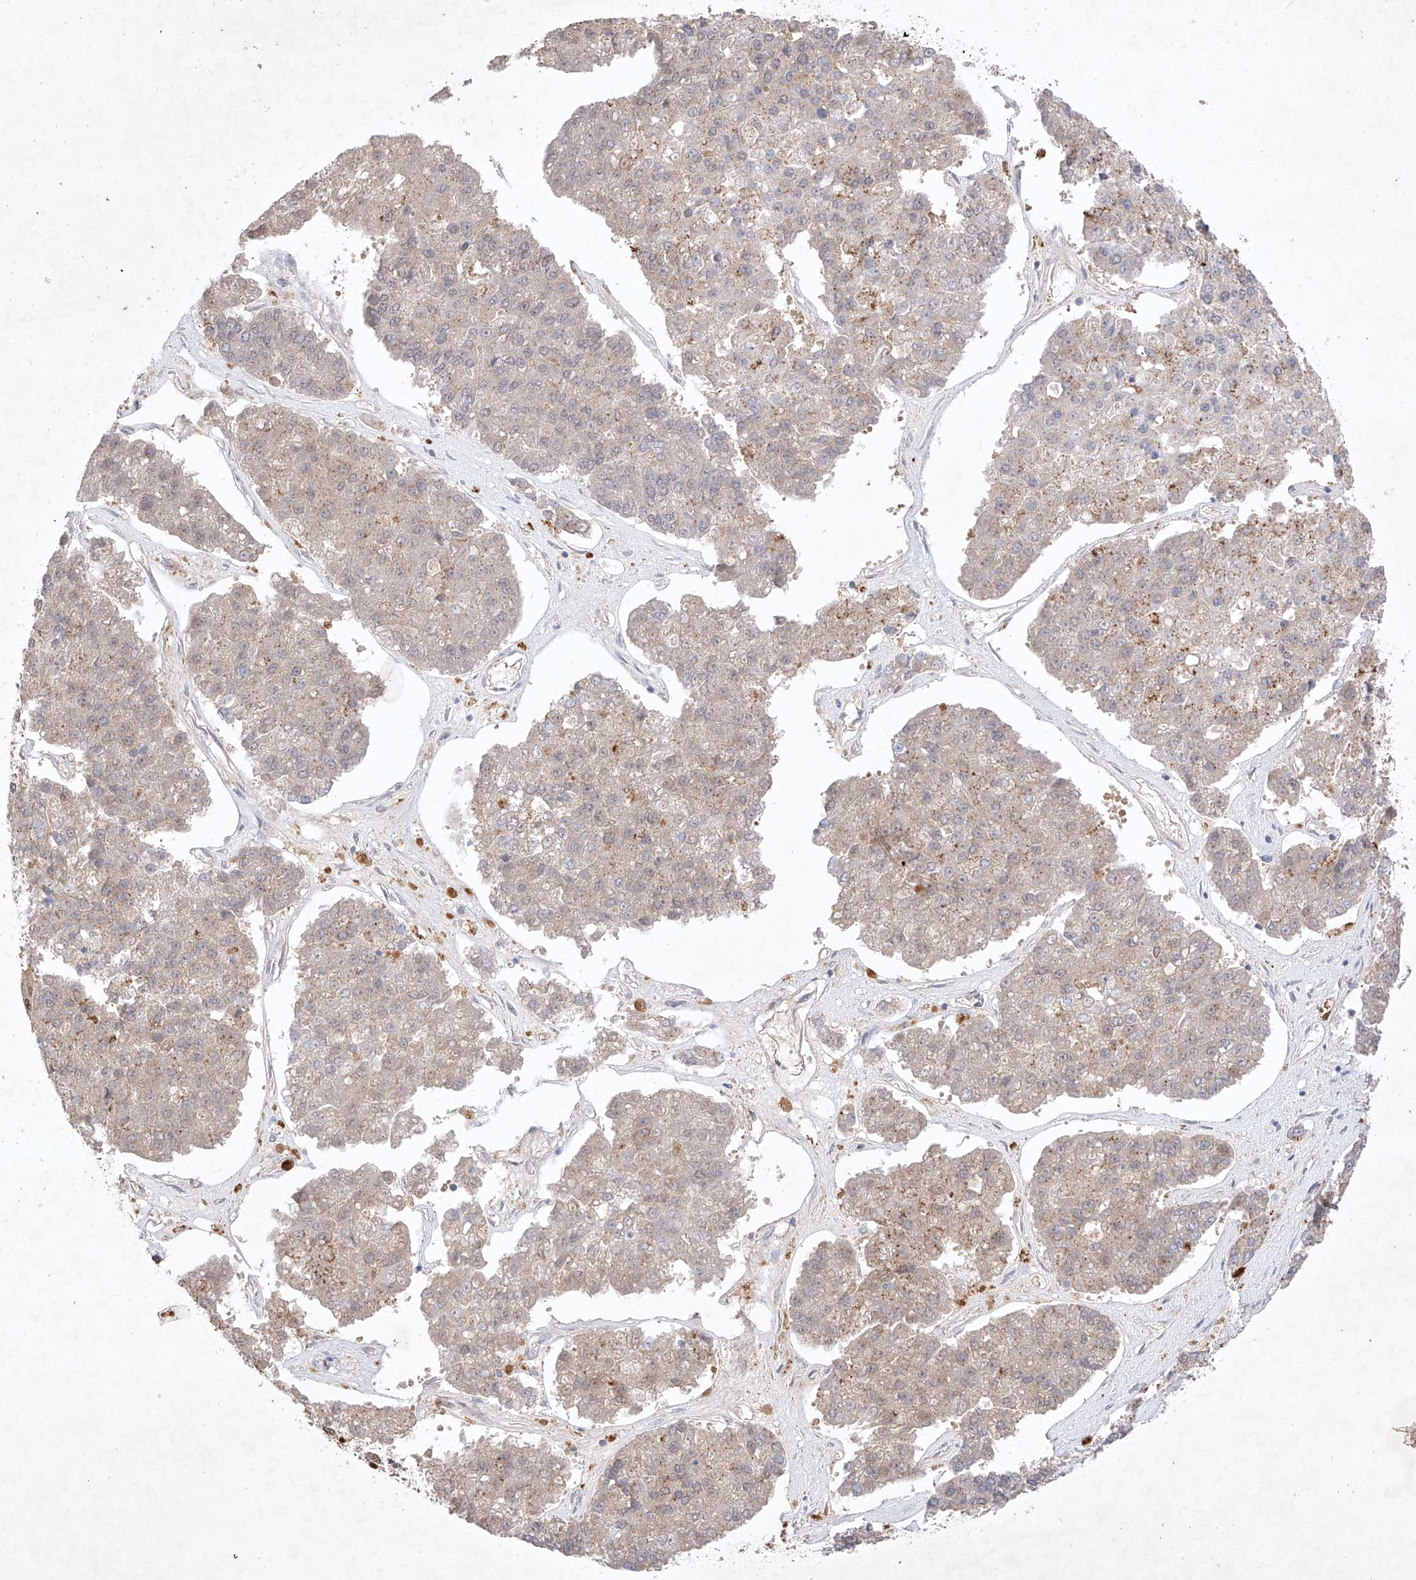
{"staining": {"intensity": "negative", "quantity": "none", "location": "none"}, "tissue": "pancreatic cancer", "cell_type": "Tumor cells", "image_type": "cancer", "snomed": [{"axis": "morphology", "description": "Adenocarcinoma, NOS"}, {"axis": "topography", "description": "Pancreas"}], "caption": "This is an immunohistochemistry (IHC) image of pancreatic adenocarcinoma. There is no staining in tumor cells.", "gene": "ZNF124", "patient": {"sex": "male", "age": 50}}